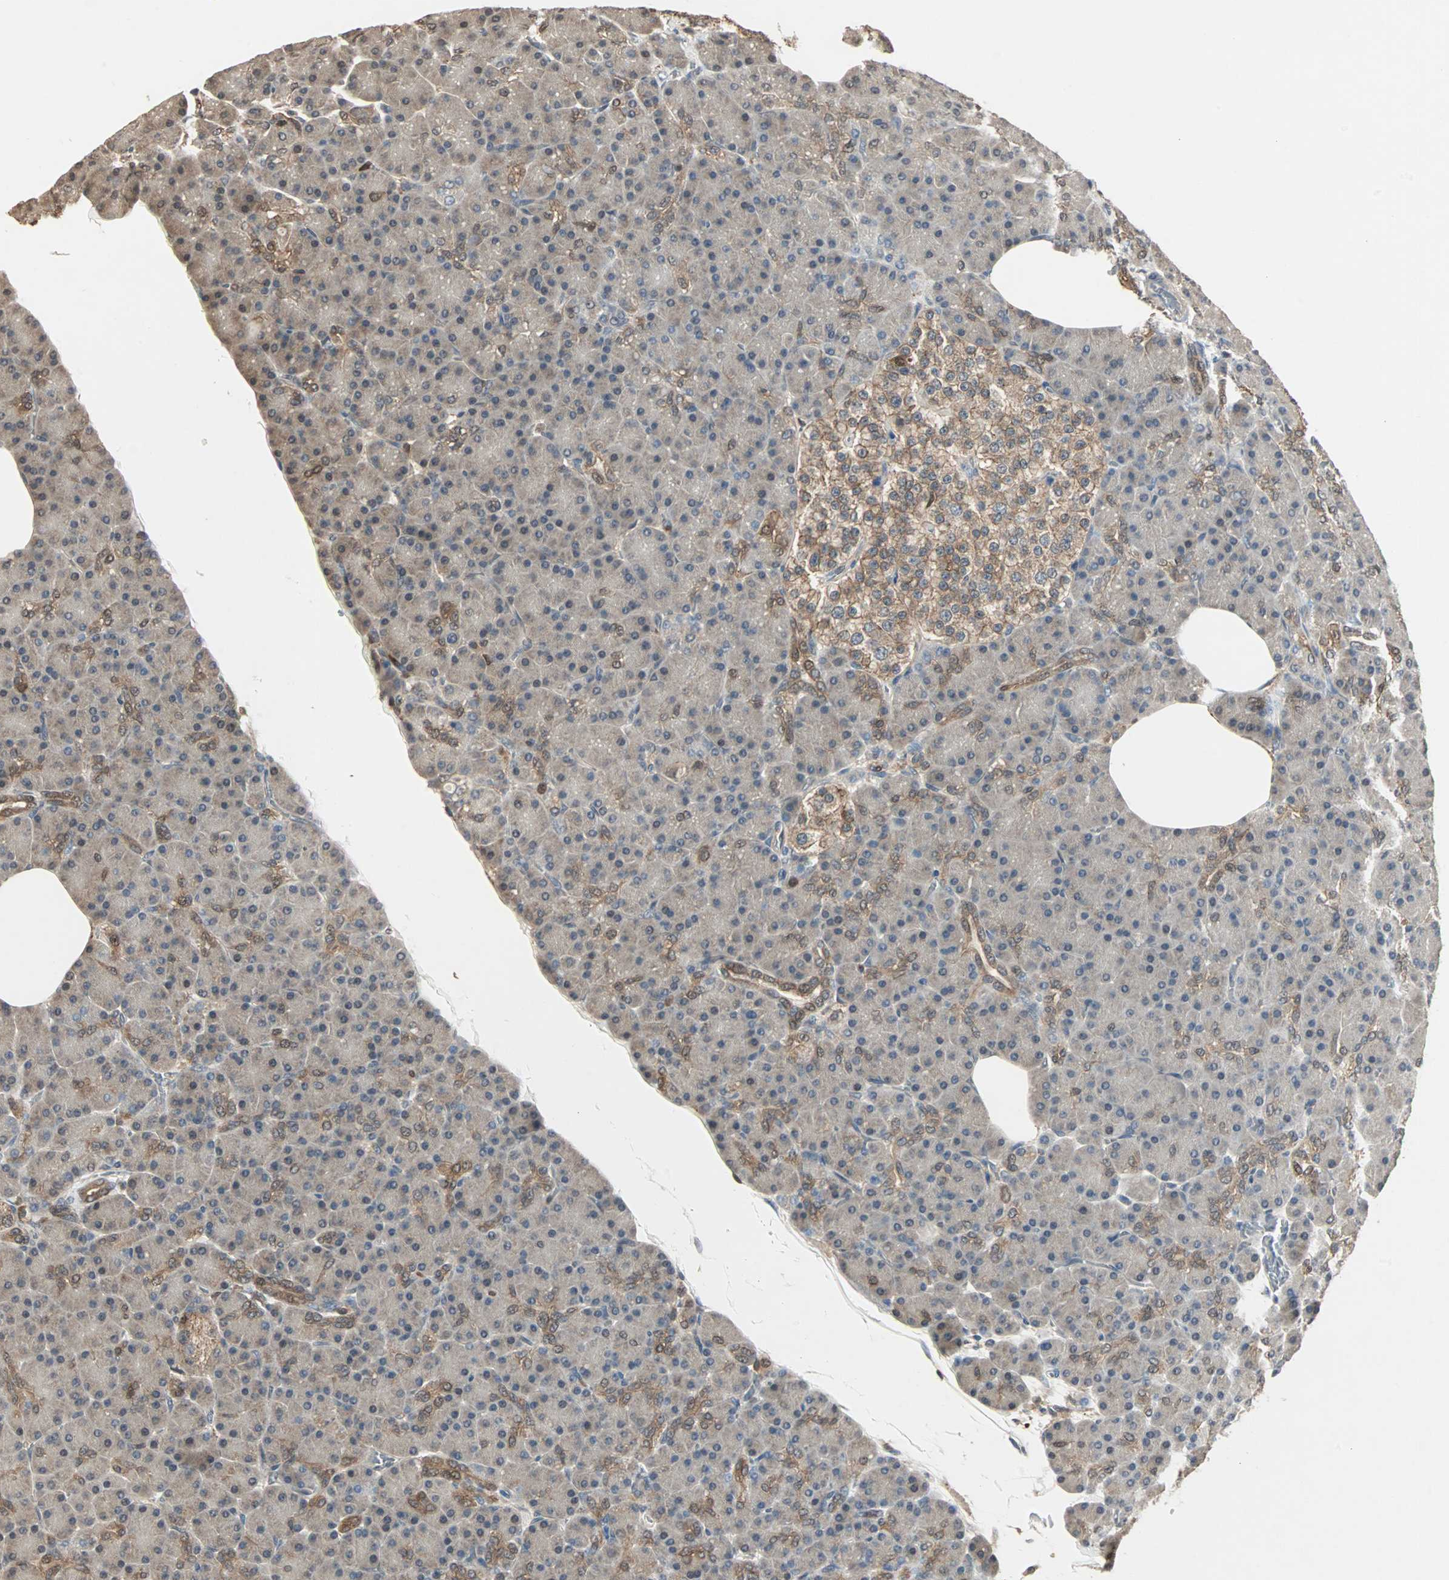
{"staining": {"intensity": "weak", "quantity": ">75%", "location": "cytoplasmic/membranous"}, "tissue": "pancreas", "cell_type": "Exocrine glandular cells", "image_type": "normal", "snomed": [{"axis": "morphology", "description": "Normal tissue, NOS"}, {"axis": "topography", "description": "Pancreas"}], "caption": "A brown stain shows weak cytoplasmic/membranous positivity of a protein in exocrine glandular cells of normal human pancreas. (IHC, brightfield microscopy, high magnification).", "gene": "DRG2", "patient": {"sex": "female", "age": 43}}